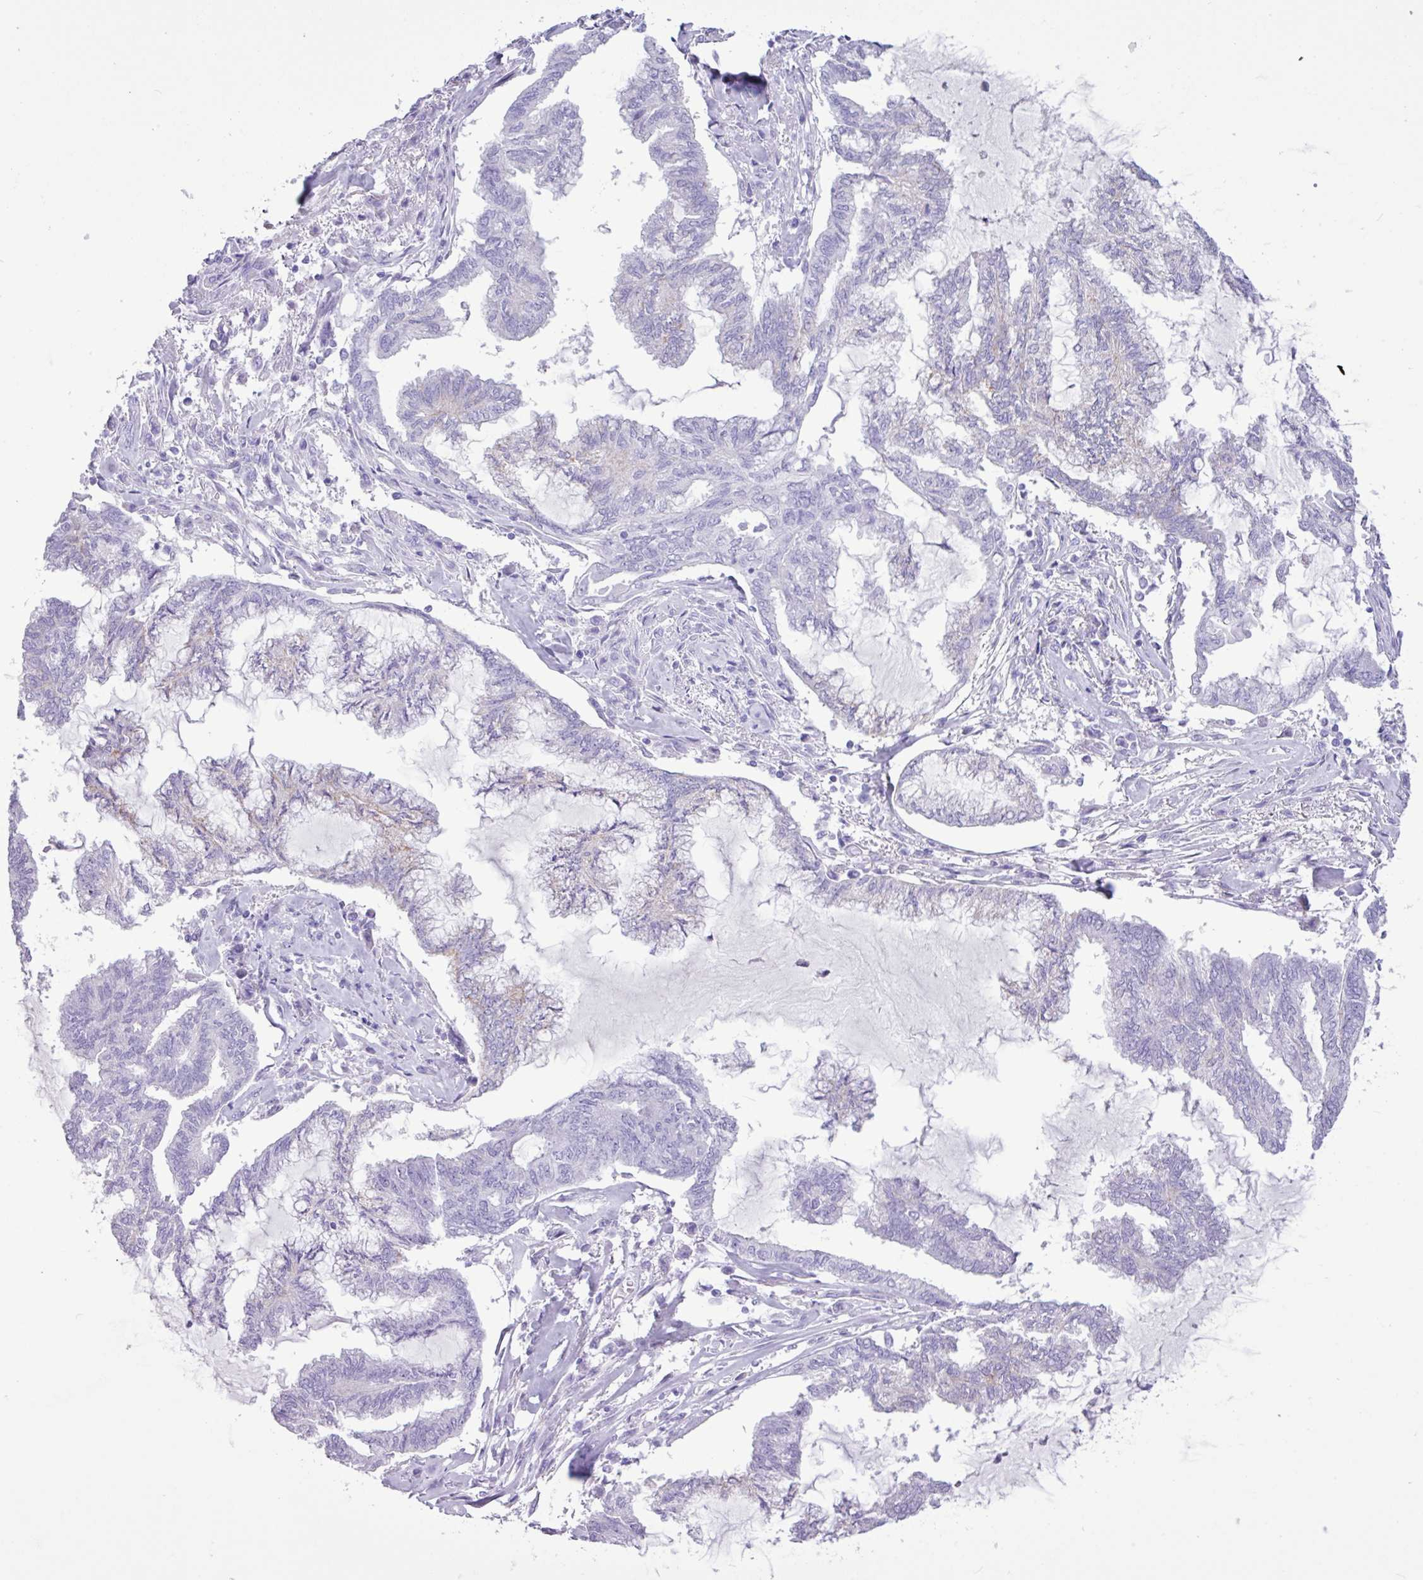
{"staining": {"intensity": "negative", "quantity": "none", "location": "none"}, "tissue": "endometrial cancer", "cell_type": "Tumor cells", "image_type": "cancer", "snomed": [{"axis": "morphology", "description": "Adenocarcinoma, NOS"}, {"axis": "topography", "description": "Endometrium"}], "caption": "Immunohistochemistry (IHC) micrograph of adenocarcinoma (endometrial) stained for a protein (brown), which demonstrates no expression in tumor cells.", "gene": "CKMT2", "patient": {"sex": "female", "age": 86}}